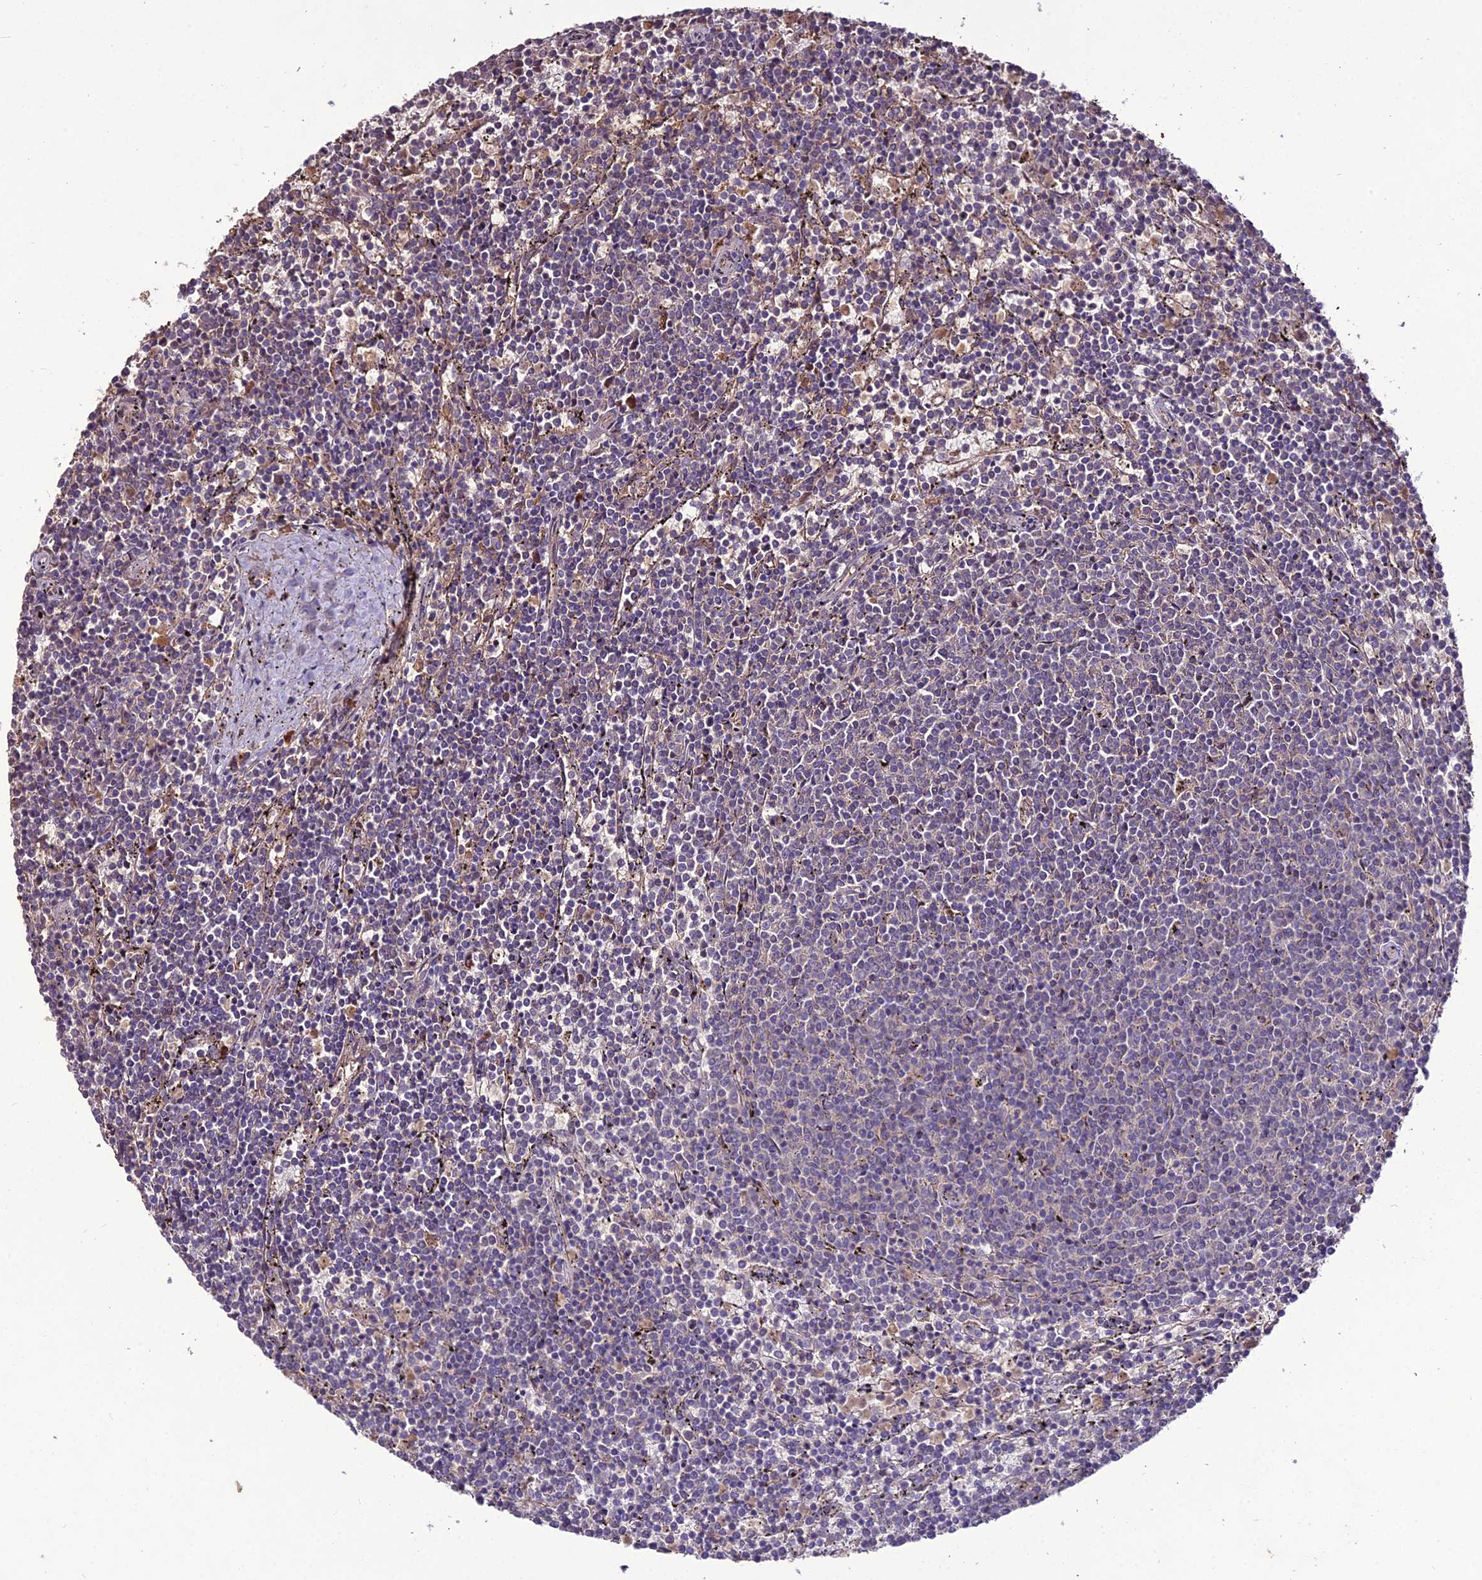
{"staining": {"intensity": "negative", "quantity": "none", "location": "none"}, "tissue": "lymphoma", "cell_type": "Tumor cells", "image_type": "cancer", "snomed": [{"axis": "morphology", "description": "Malignant lymphoma, non-Hodgkin's type, Low grade"}, {"axis": "topography", "description": "Spleen"}], "caption": "Tumor cells show no significant staining in lymphoma.", "gene": "KCTD16", "patient": {"sex": "female", "age": 50}}